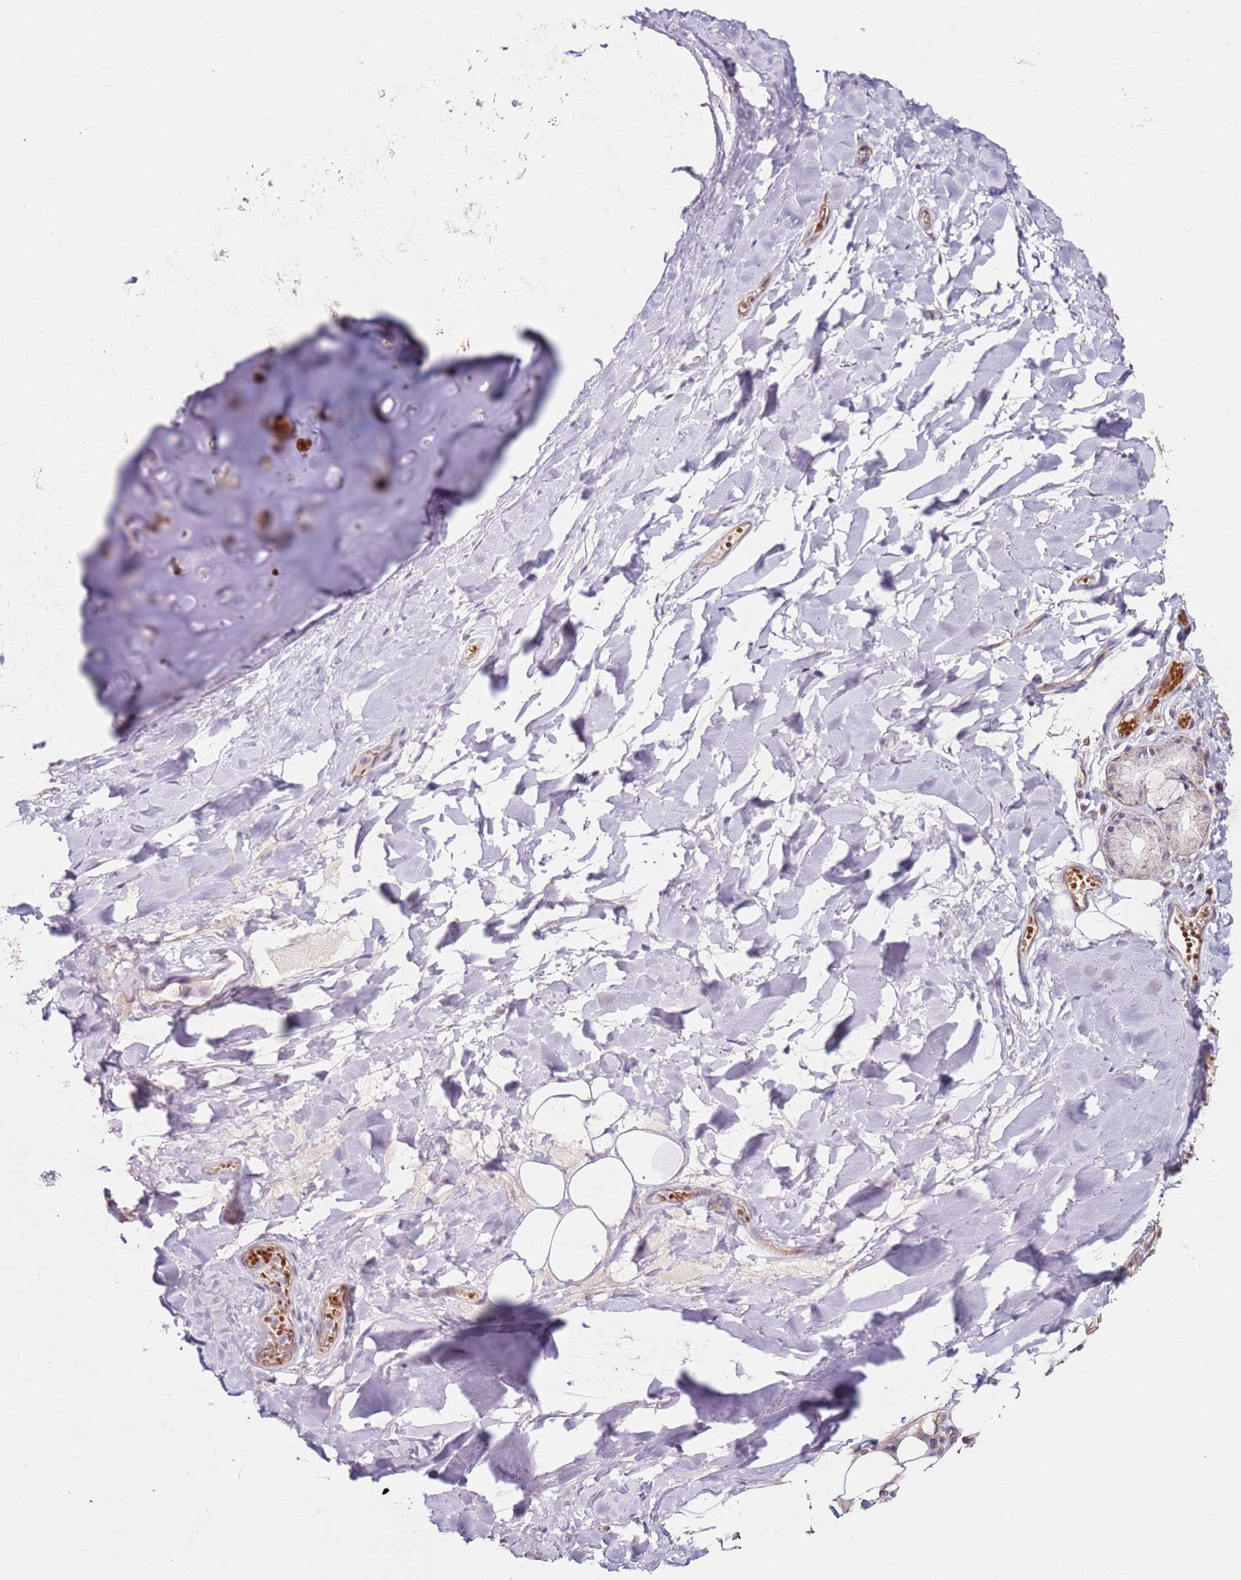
{"staining": {"intensity": "weak", "quantity": ">75%", "location": "cytoplasmic/membranous"}, "tissue": "adipose tissue", "cell_type": "Adipocytes", "image_type": "normal", "snomed": [{"axis": "morphology", "description": "Normal tissue, NOS"}, {"axis": "topography", "description": "Lymph node"}, {"axis": "topography", "description": "Cartilage tissue"}, {"axis": "topography", "description": "Bronchus"}], "caption": "IHC (DAB (3,3'-diaminobenzidine)) staining of normal human adipose tissue exhibits weak cytoplasmic/membranous protein staining in about >75% of adipocytes.", "gene": "RARS2", "patient": {"sex": "male", "age": 63}}